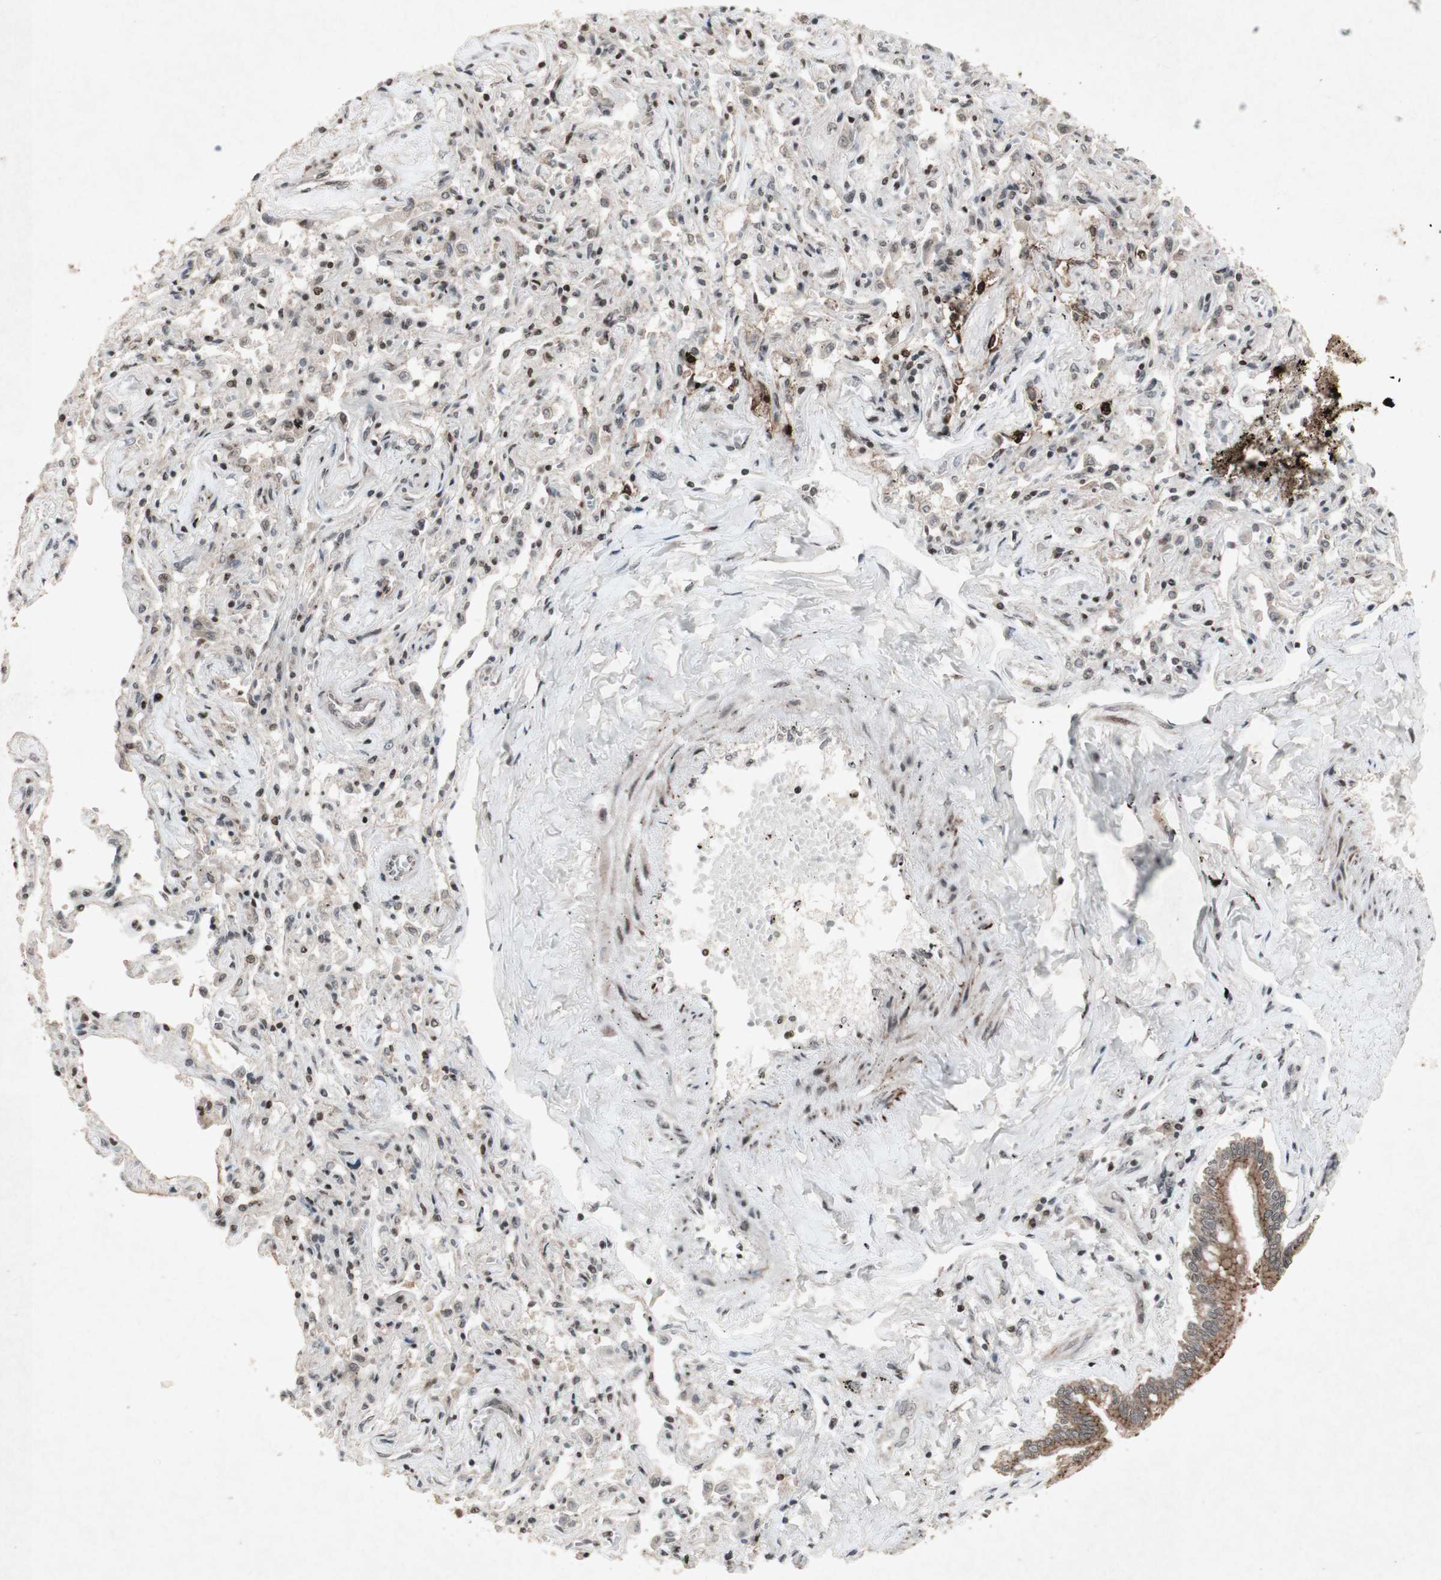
{"staining": {"intensity": "strong", "quantity": ">75%", "location": "cytoplasmic/membranous,nuclear"}, "tissue": "bronchus", "cell_type": "Respiratory epithelial cells", "image_type": "normal", "snomed": [{"axis": "morphology", "description": "Normal tissue, NOS"}, {"axis": "topography", "description": "Bronchus"}, {"axis": "topography", "description": "Lung"}], "caption": "Respiratory epithelial cells exhibit high levels of strong cytoplasmic/membranous,nuclear staining in approximately >75% of cells in normal human bronchus. (DAB (3,3'-diaminobenzidine) IHC with brightfield microscopy, high magnification).", "gene": "PLXNA1", "patient": {"sex": "male", "age": 64}}